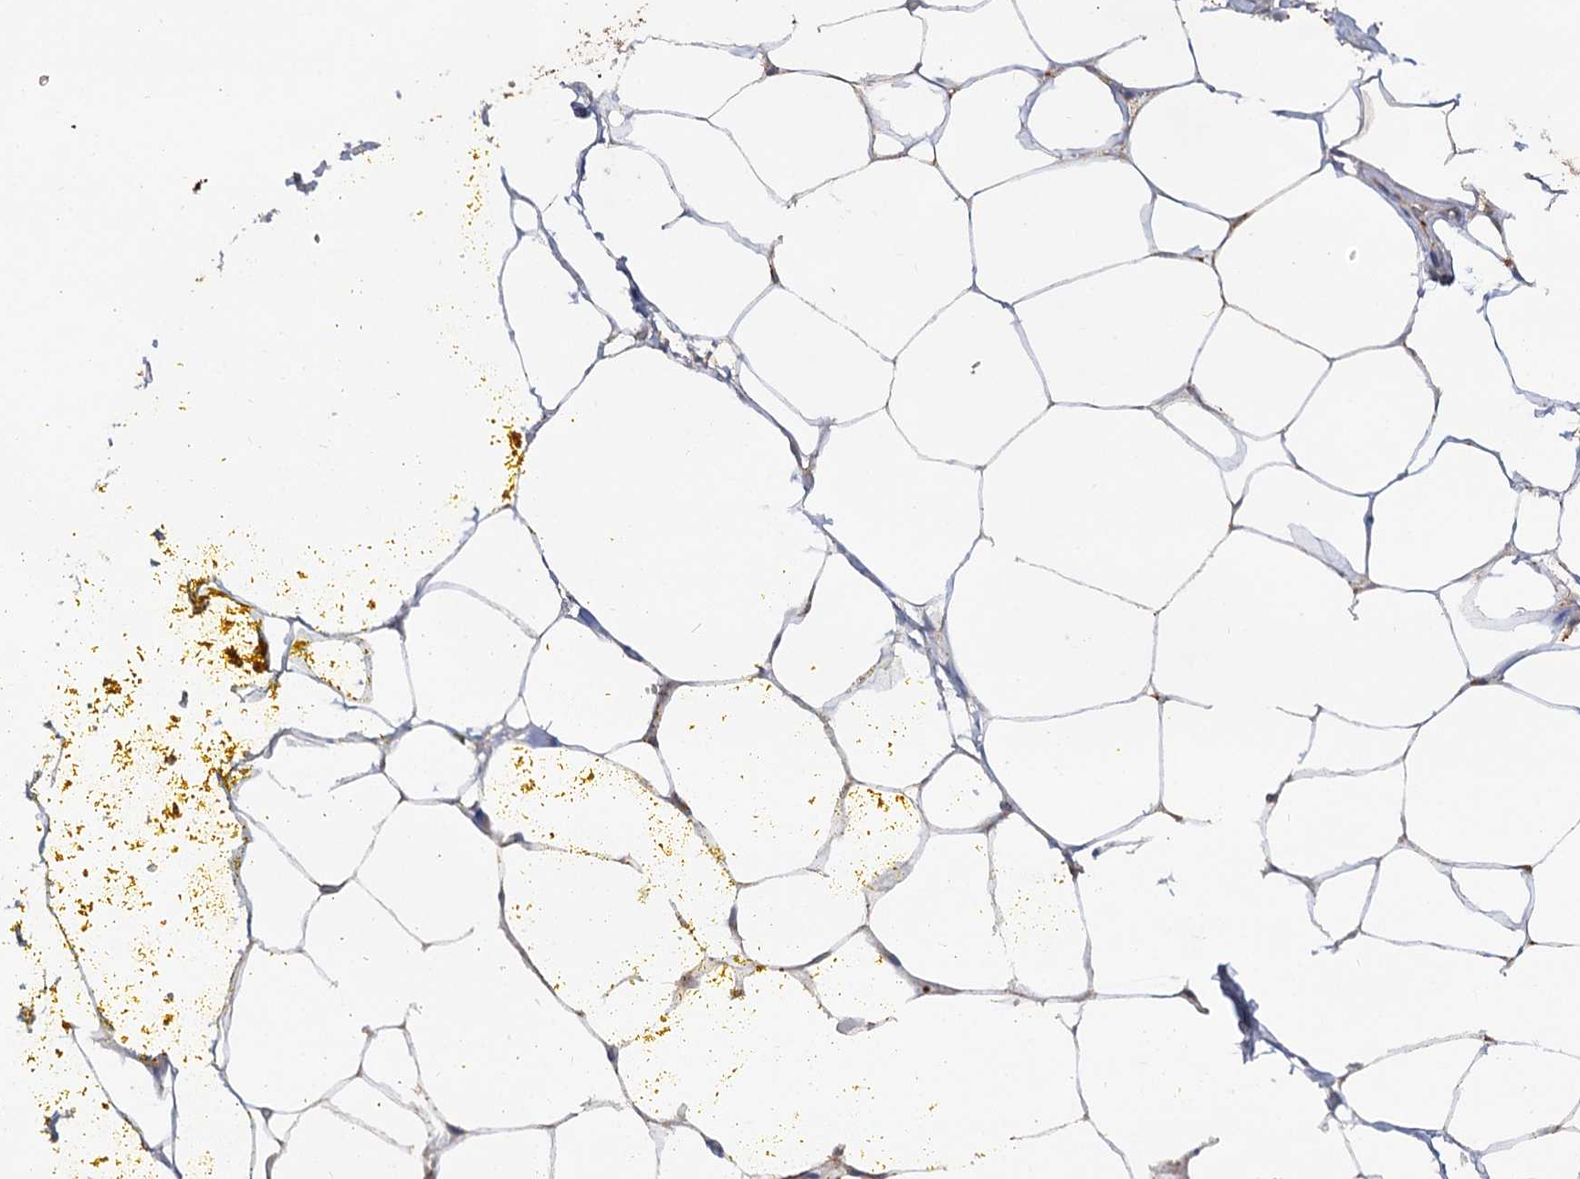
{"staining": {"intensity": "moderate", "quantity": "25%-75%", "location": "cytoplasmic/membranous"}, "tissue": "adipose tissue", "cell_type": "Adipocytes", "image_type": "normal", "snomed": [{"axis": "morphology", "description": "Normal tissue, NOS"}, {"axis": "morphology", "description": "Adenocarcinoma, Low grade"}, {"axis": "topography", "description": "Prostate"}, {"axis": "topography", "description": "Peripheral nerve tissue"}], "caption": "There is medium levels of moderate cytoplasmic/membranous expression in adipocytes of unremarkable adipose tissue, as demonstrated by immunohistochemical staining (brown color).", "gene": "RUFY4", "patient": {"sex": "male", "age": 63}}